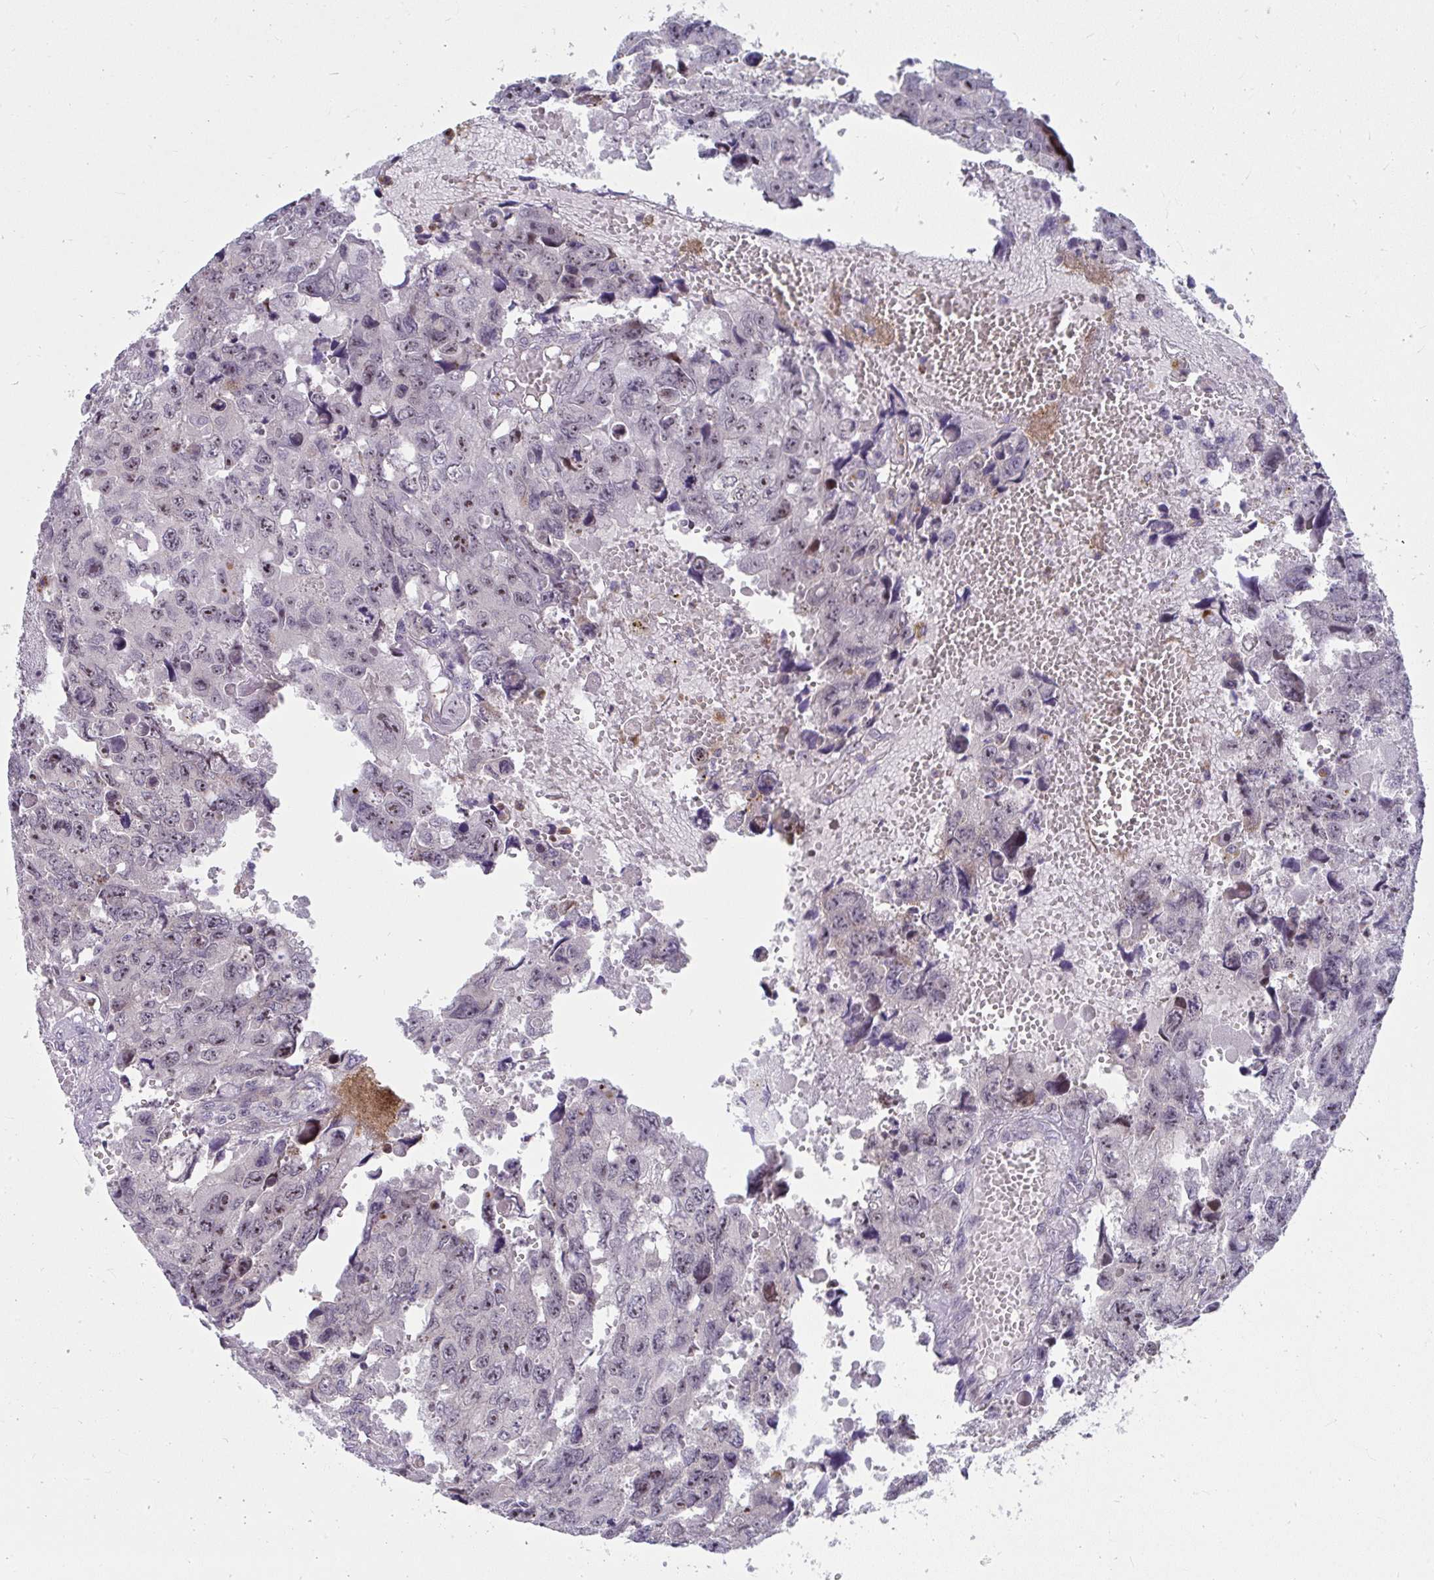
{"staining": {"intensity": "moderate", "quantity": "<25%", "location": "nuclear"}, "tissue": "testis cancer", "cell_type": "Tumor cells", "image_type": "cancer", "snomed": [{"axis": "morphology", "description": "Seminoma, NOS"}, {"axis": "topography", "description": "Testis"}], "caption": "Immunohistochemical staining of seminoma (testis) exhibits low levels of moderate nuclear protein expression in approximately <25% of tumor cells.", "gene": "MUS81", "patient": {"sex": "male", "age": 26}}